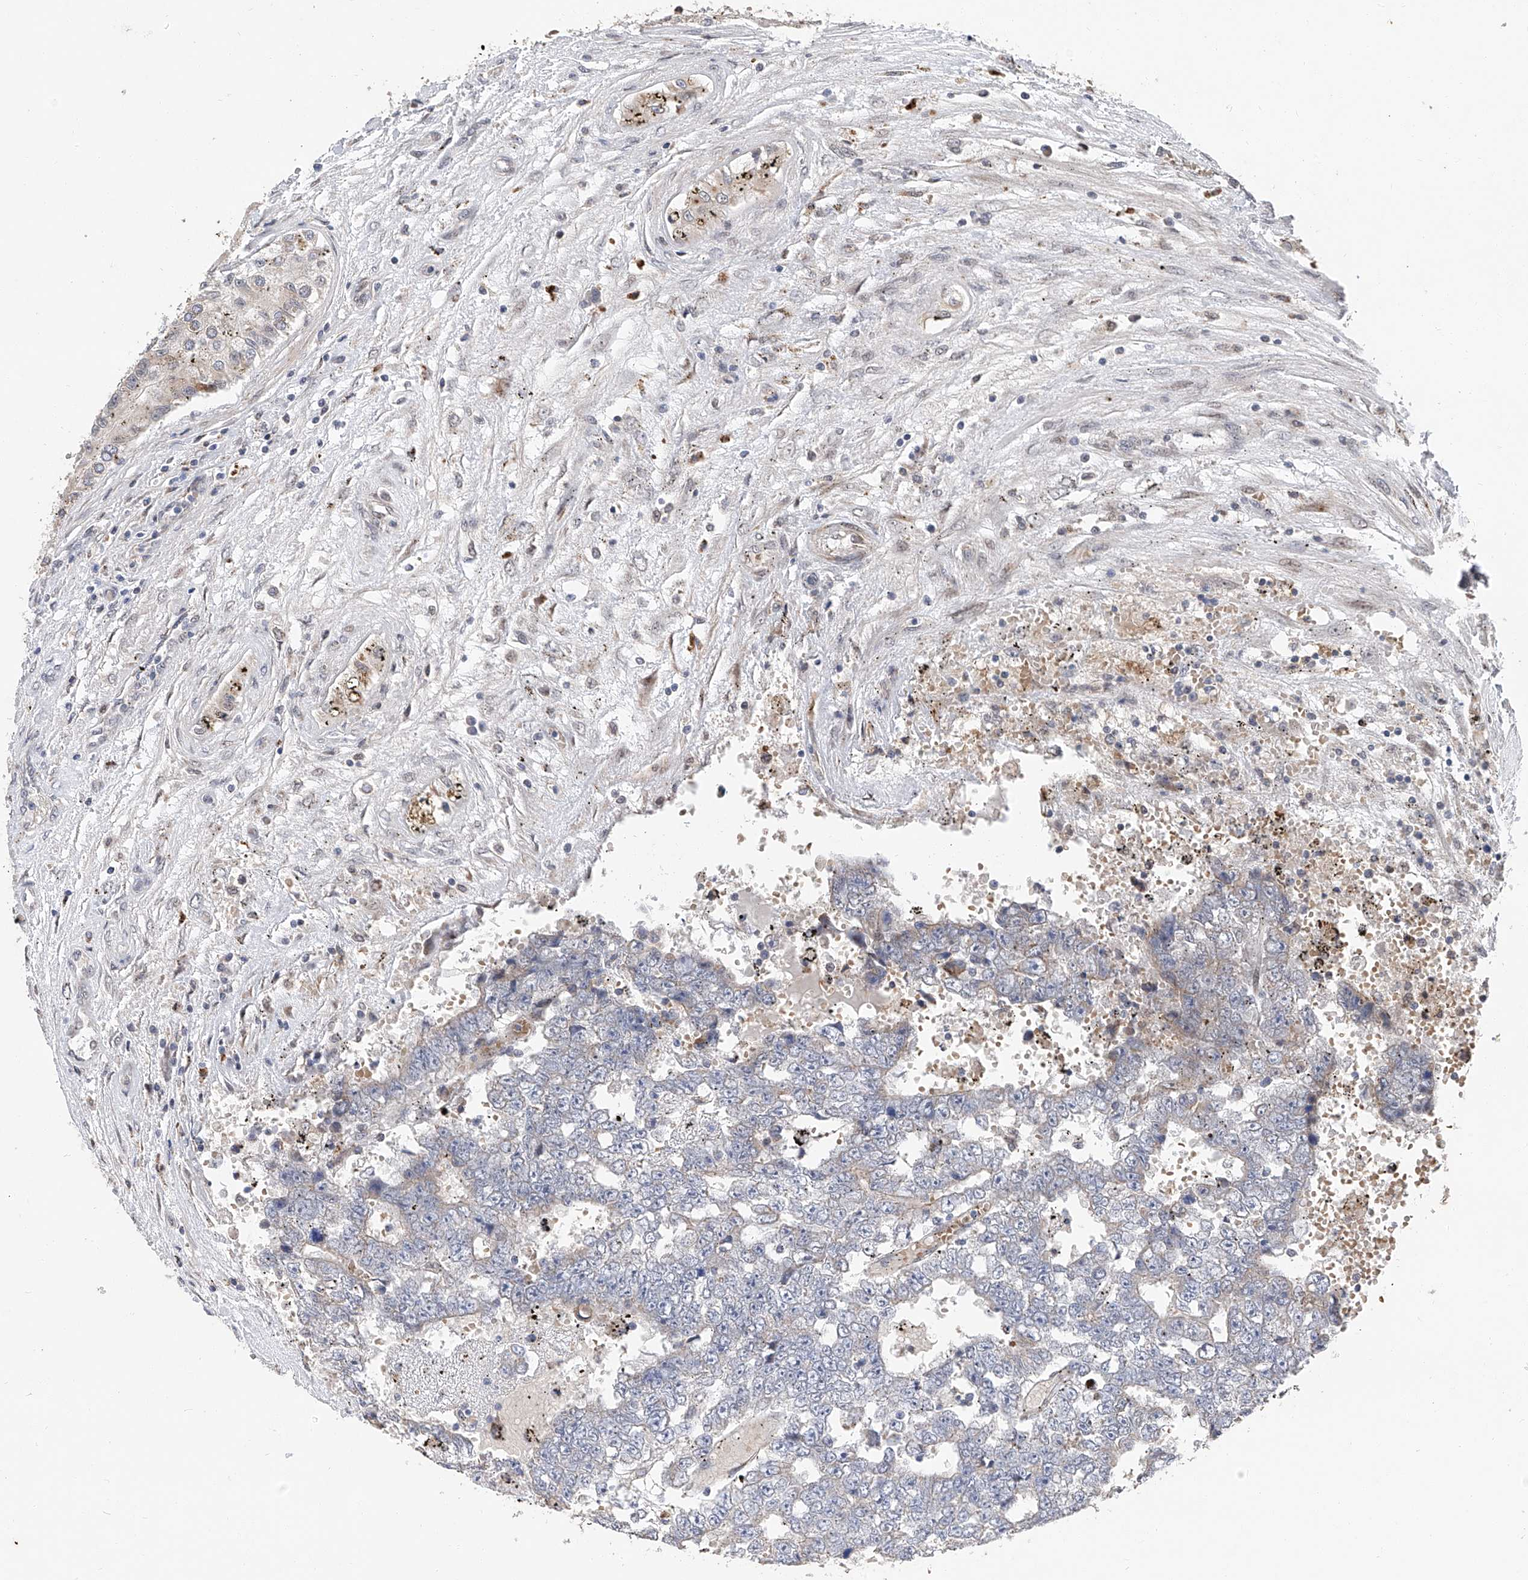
{"staining": {"intensity": "negative", "quantity": "none", "location": "none"}, "tissue": "testis cancer", "cell_type": "Tumor cells", "image_type": "cancer", "snomed": [{"axis": "morphology", "description": "Carcinoma, Embryonal, NOS"}, {"axis": "topography", "description": "Testis"}], "caption": "IHC micrograph of testis embryonal carcinoma stained for a protein (brown), which demonstrates no staining in tumor cells. (DAB (3,3'-diaminobenzidine) immunohistochemistry (IHC) with hematoxylin counter stain).", "gene": "FARP2", "patient": {"sex": "male", "age": 25}}